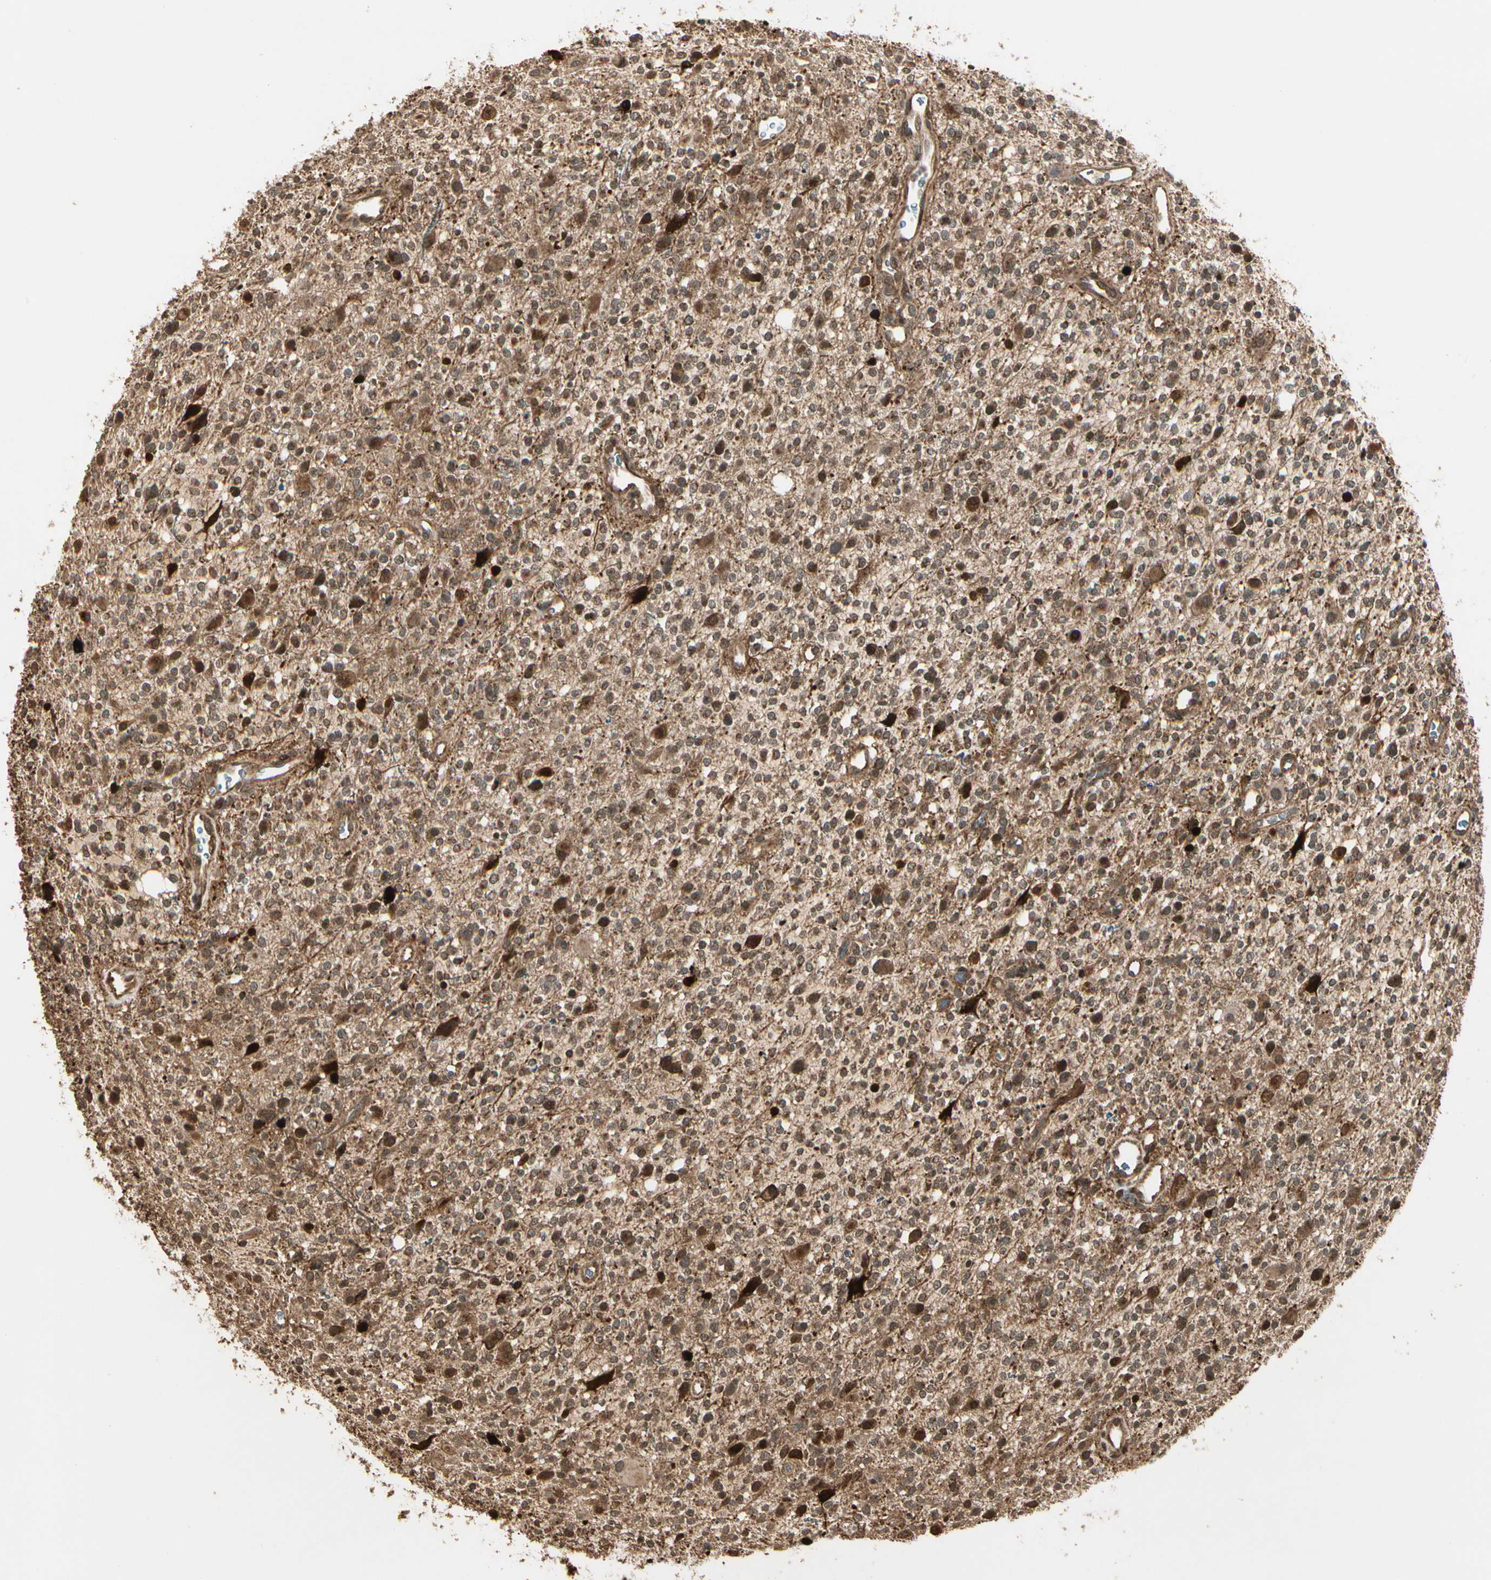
{"staining": {"intensity": "moderate", "quantity": ">75%", "location": "cytoplasmic/membranous"}, "tissue": "glioma", "cell_type": "Tumor cells", "image_type": "cancer", "snomed": [{"axis": "morphology", "description": "Glioma, malignant, High grade"}, {"axis": "topography", "description": "Brain"}], "caption": "Protein expression analysis of glioma shows moderate cytoplasmic/membranous positivity in about >75% of tumor cells. The protein is shown in brown color, while the nuclei are stained blue.", "gene": "GLUL", "patient": {"sex": "male", "age": 48}}